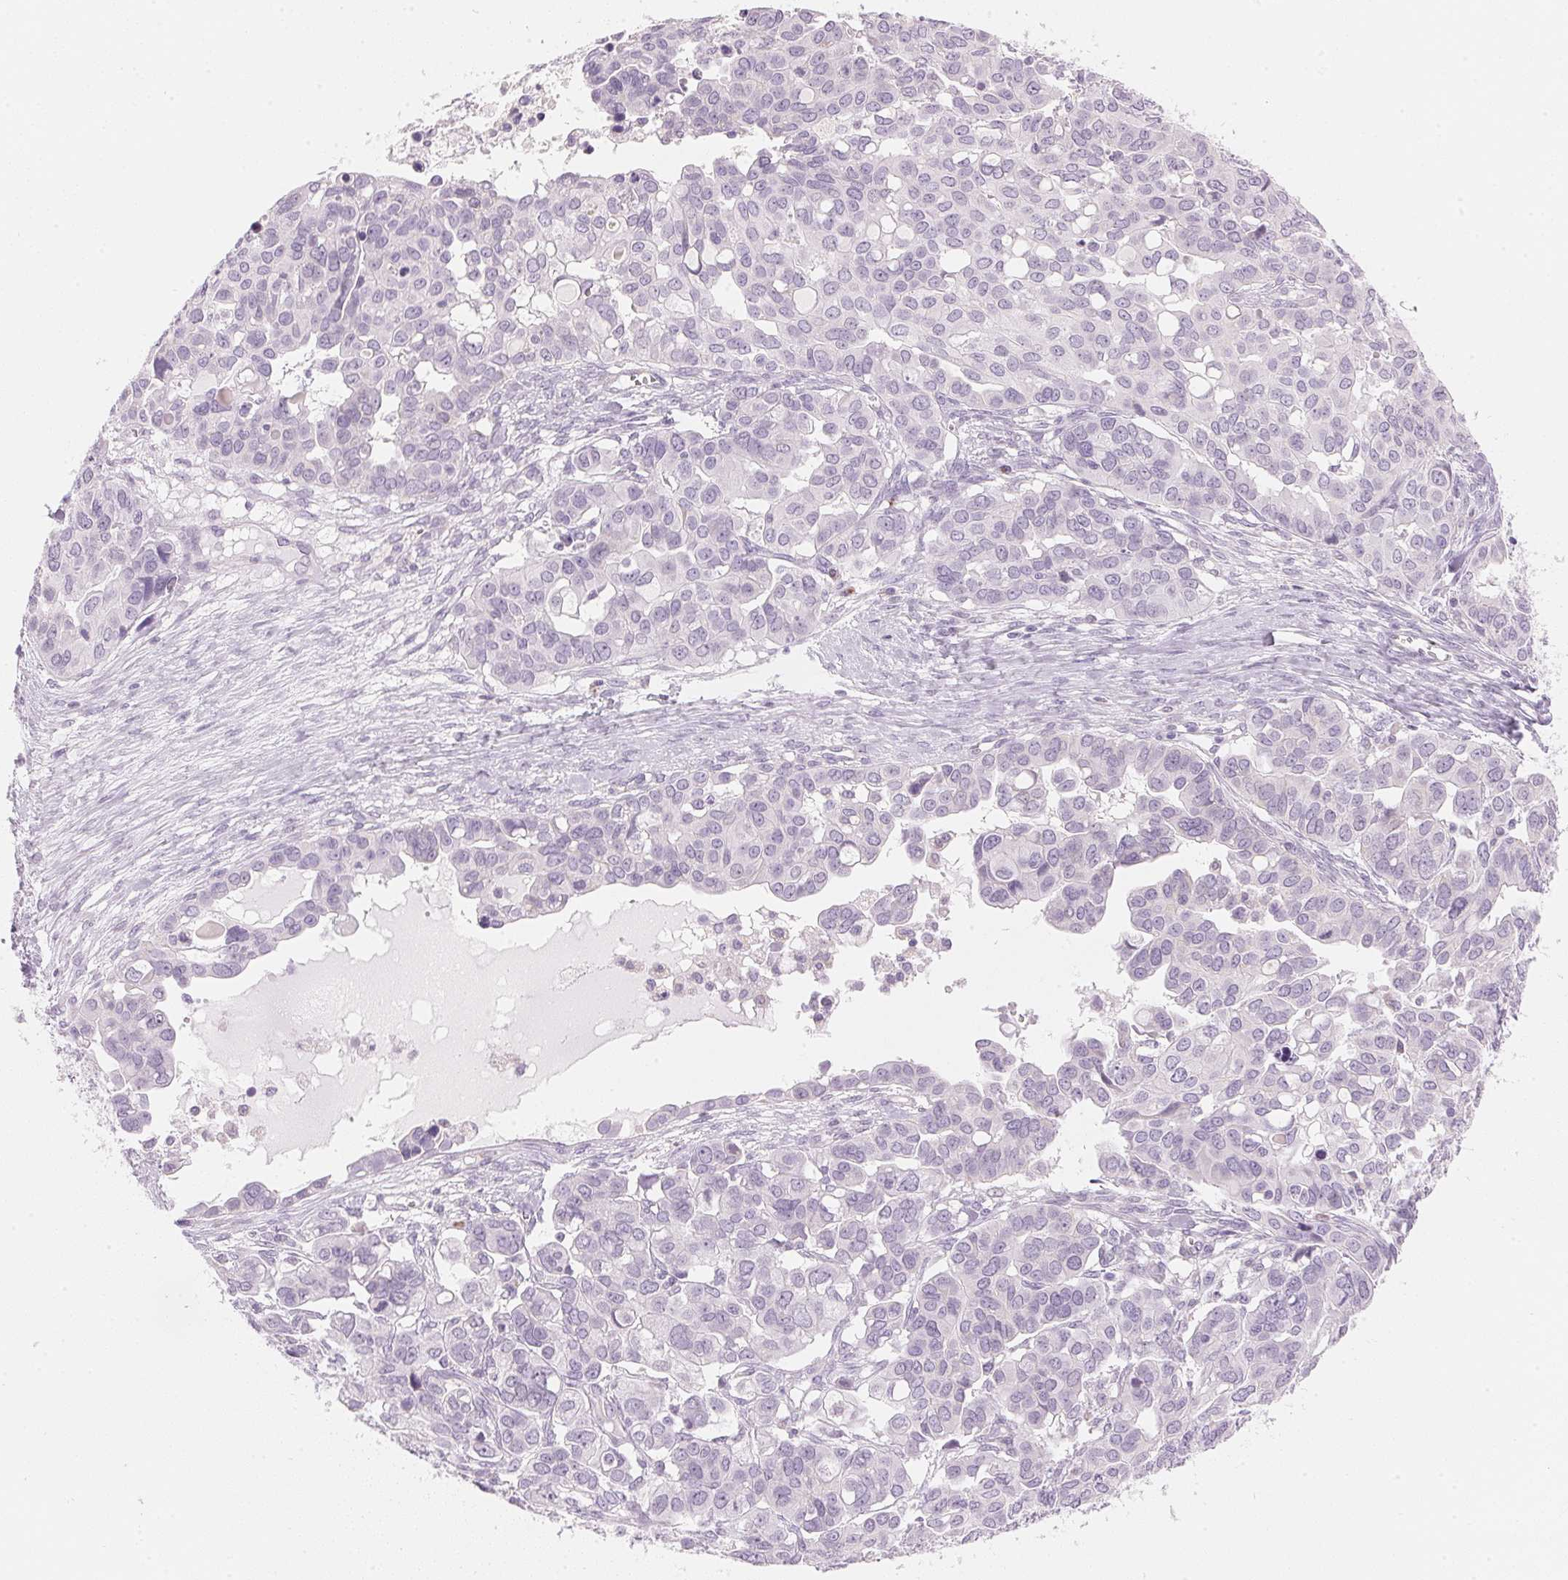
{"staining": {"intensity": "moderate", "quantity": "<25%", "location": "cytoplasmic/membranous"}, "tissue": "ovarian cancer", "cell_type": "Tumor cells", "image_type": "cancer", "snomed": [{"axis": "morphology", "description": "Carcinoma, endometroid"}, {"axis": "topography", "description": "Ovary"}], "caption": "The image demonstrates a brown stain indicating the presence of a protein in the cytoplasmic/membranous of tumor cells in ovarian endometroid carcinoma.", "gene": "HOXB13", "patient": {"sex": "female", "age": 78}}